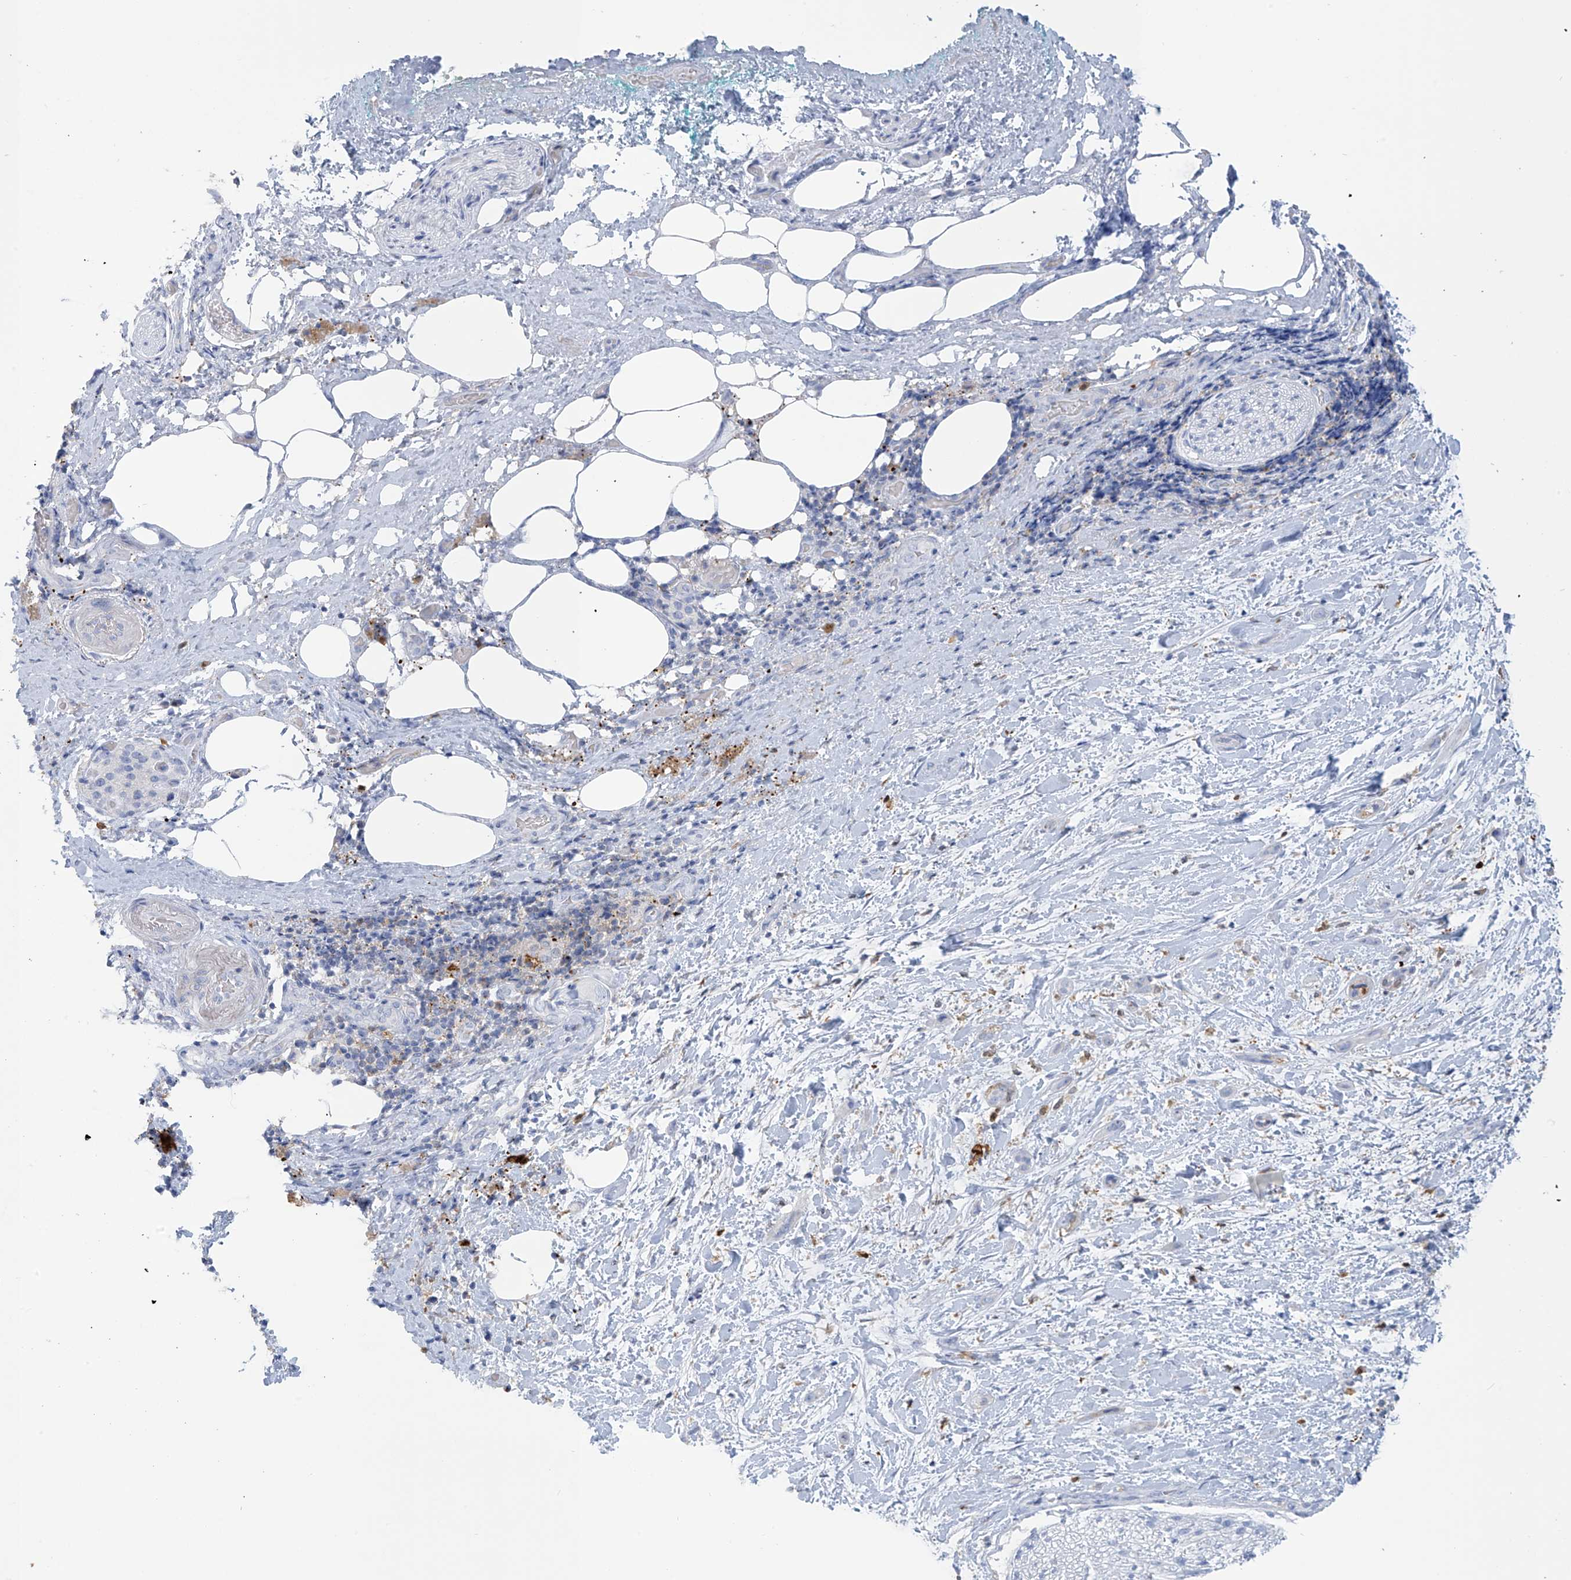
{"staining": {"intensity": "negative", "quantity": "none", "location": "none"}, "tissue": "pancreatic cancer", "cell_type": "Tumor cells", "image_type": "cancer", "snomed": [{"axis": "morphology", "description": "Normal tissue, NOS"}, {"axis": "morphology", "description": "Adenocarcinoma, NOS"}, {"axis": "topography", "description": "Pancreas"}, {"axis": "topography", "description": "Peripheral nerve tissue"}], "caption": "Immunohistochemical staining of pancreatic cancer reveals no significant expression in tumor cells.", "gene": "TRMT2B", "patient": {"sex": "female", "age": 63}}